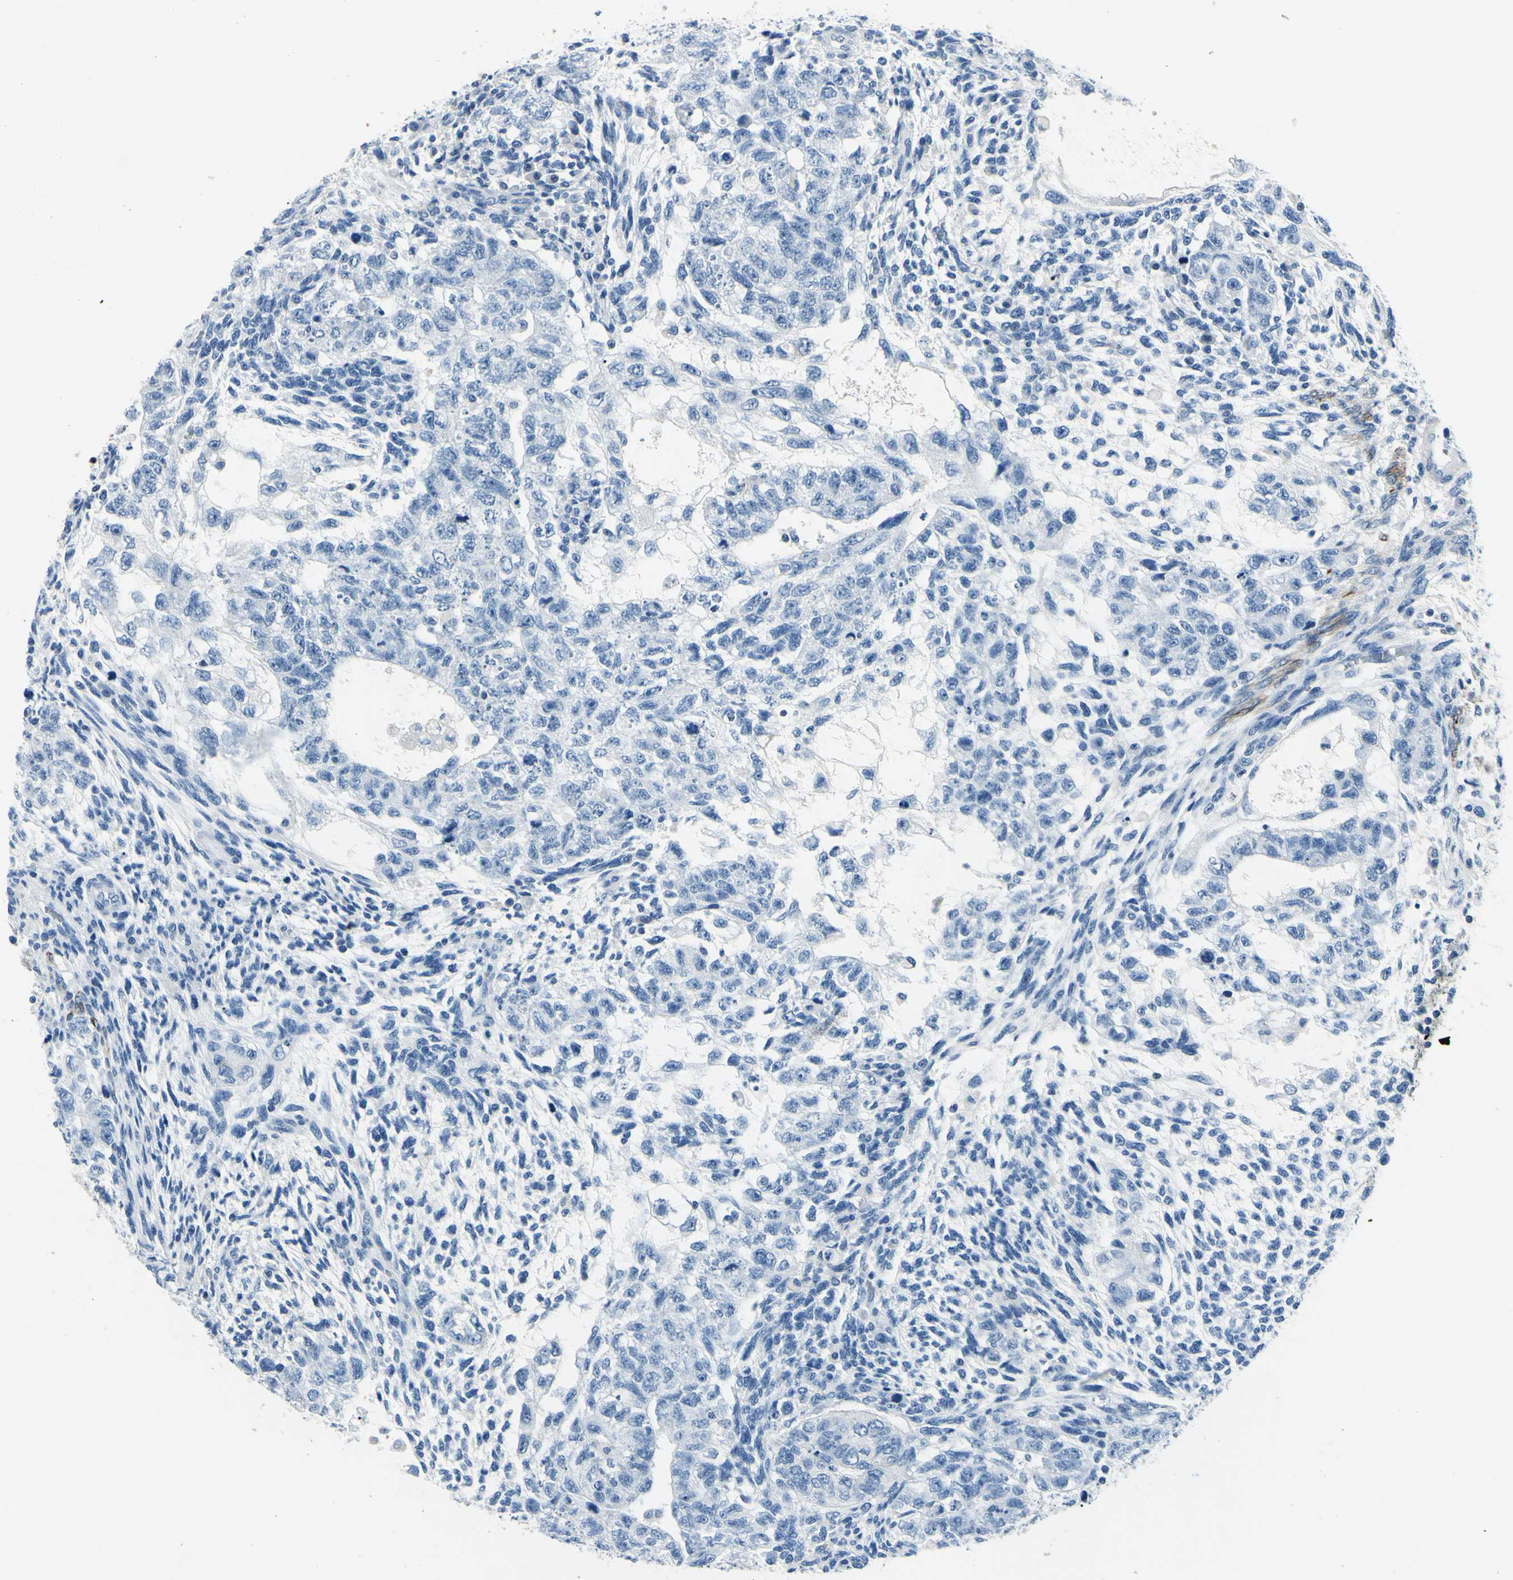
{"staining": {"intensity": "negative", "quantity": "none", "location": "none"}, "tissue": "testis cancer", "cell_type": "Tumor cells", "image_type": "cancer", "snomed": [{"axis": "morphology", "description": "Normal tissue, NOS"}, {"axis": "morphology", "description": "Carcinoma, Embryonal, NOS"}, {"axis": "topography", "description": "Testis"}], "caption": "A high-resolution photomicrograph shows immunohistochemistry staining of testis cancer, which shows no significant staining in tumor cells. (DAB (3,3'-diaminobenzidine) IHC, high magnification).", "gene": "CDH15", "patient": {"sex": "male", "age": 36}}